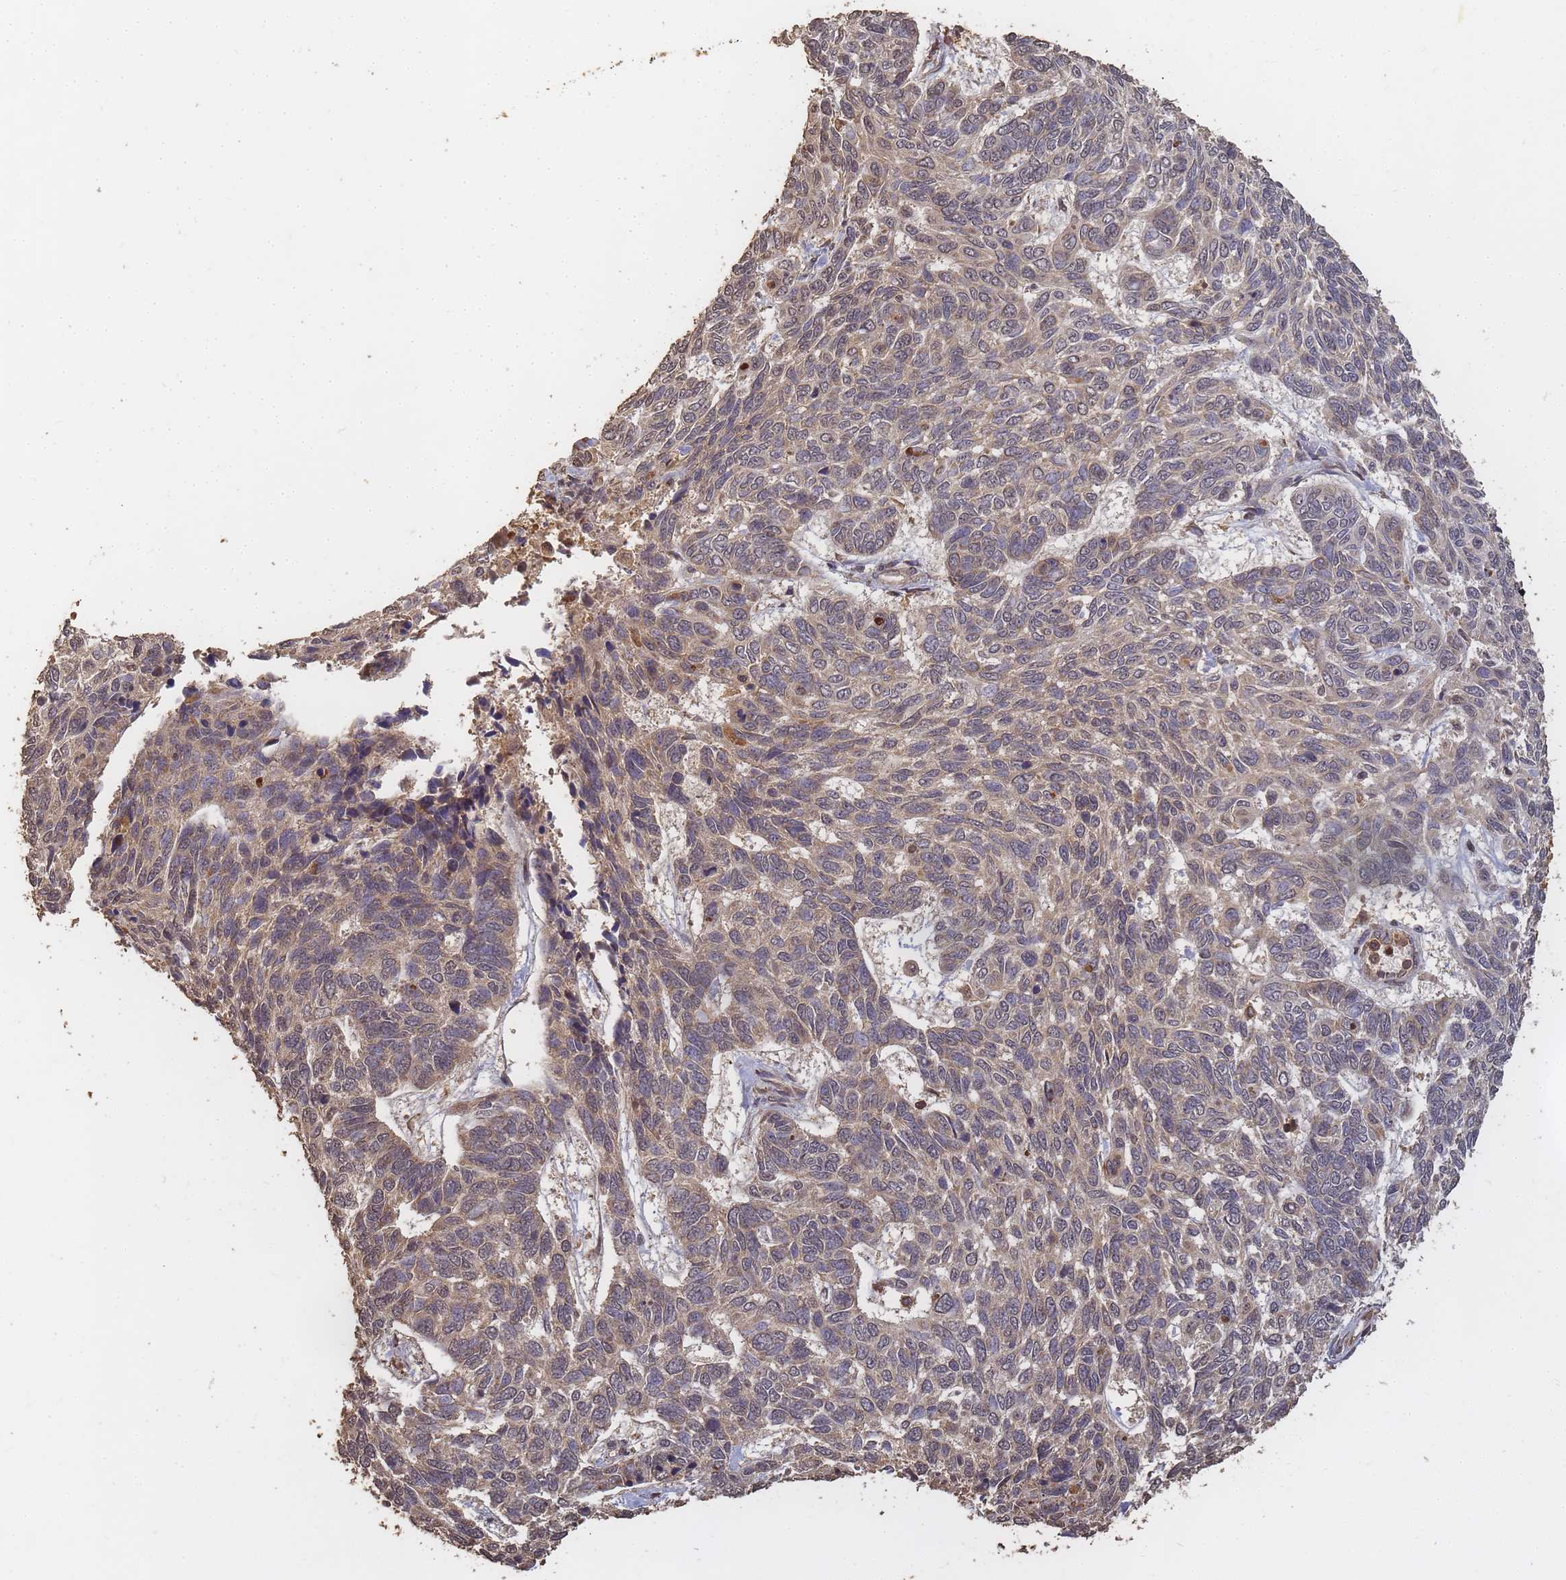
{"staining": {"intensity": "weak", "quantity": "<25%", "location": "cytoplasmic/membranous"}, "tissue": "skin cancer", "cell_type": "Tumor cells", "image_type": "cancer", "snomed": [{"axis": "morphology", "description": "Basal cell carcinoma"}, {"axis": "topography", "description": "Skin"}], "caption": "This histopathology image is of skin cancer stained with IHC to label a protein in brown with the nuclei are counter-stained blue. There is no positivity in tumor cells. The staining was performed using DAB (3,3'-diaminobenzidine) to visualize the protein expression in brown, while the nuclei were stained in blue with hematoxylin (Magnification: 20x).", "gene": "ALKBH1", "patient": {"sex": "female", "age": 65}}